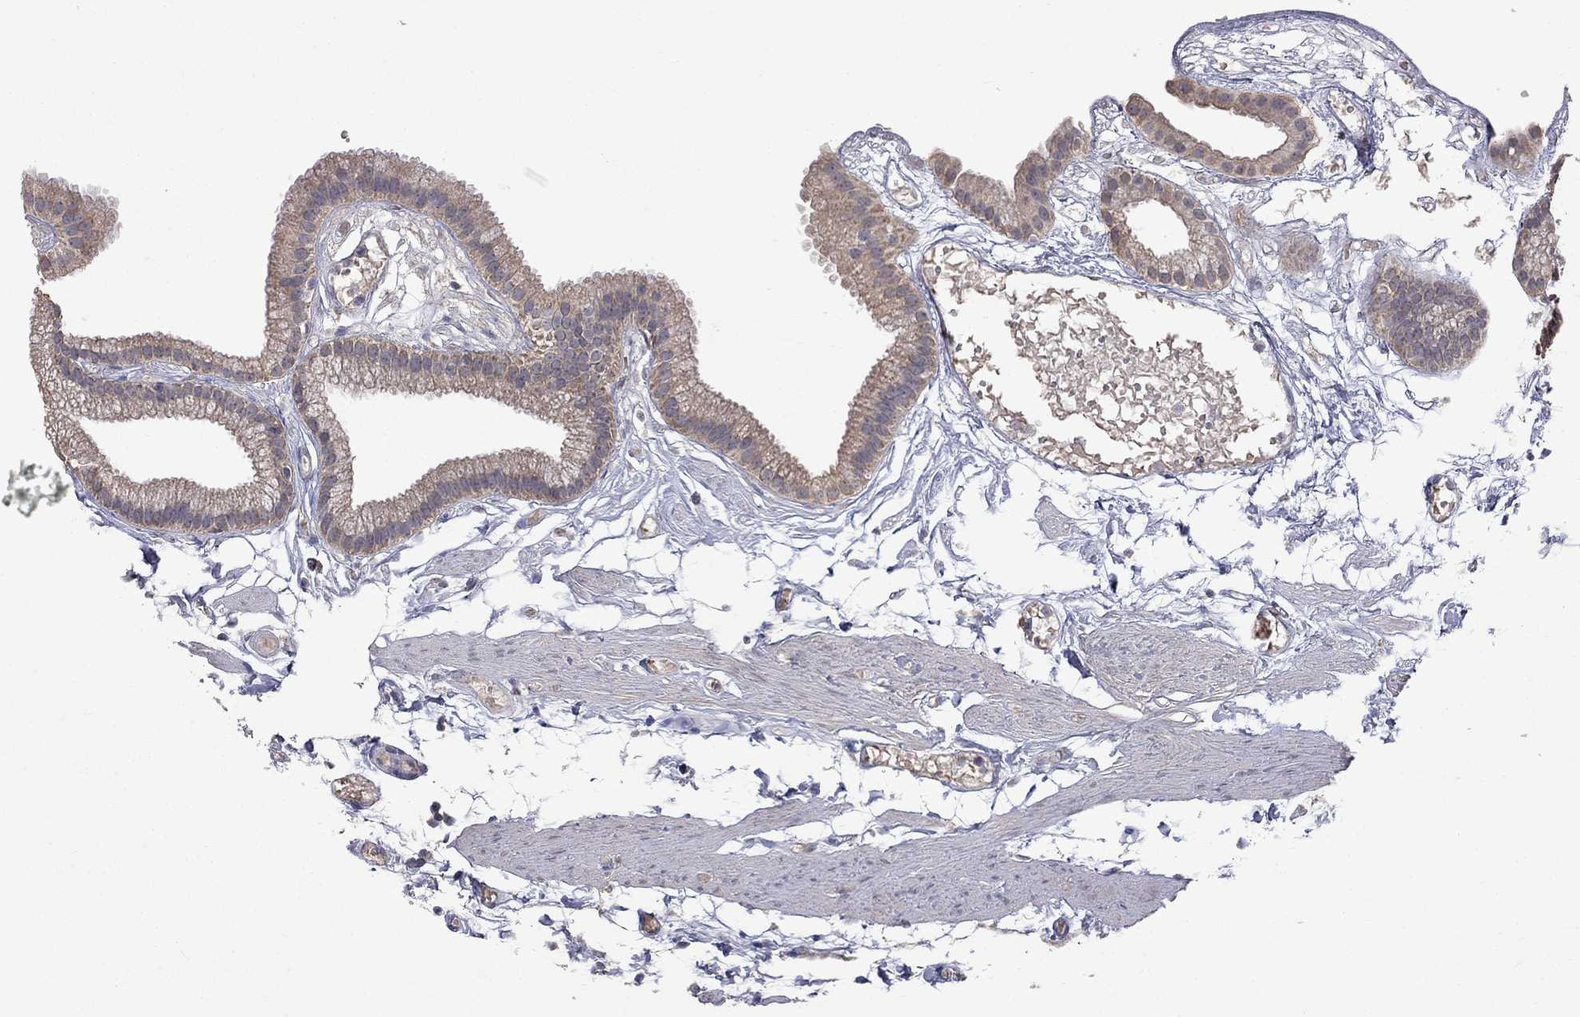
{"staining": {"intensity": "moderate", "quantity": ">75%", "location": "cytoplasmic/membranous"}, "tissue": "gallbladder", "cell_type": "Glandular cells", "image_type": "normal", "snomed": [{"axis": "morphology", "description": "Normal tissue, NOS"}, {"axis": "topography", "description": "Gallbladder"}], "caption": "Glandular cells demonstrate medium levels of moderate cytoplasmic/membranous staining in approximately >75% of cells in normal gallbladder. The staining was performed using DAB (3,3'-diaminobenzidine) to visualize the protein expression in brown, while the nuclei were stained in blue with hematoxylin (Magnification: 20x).", "gene": "HTR6", "patient": {"sex": "female", "age": 45}}